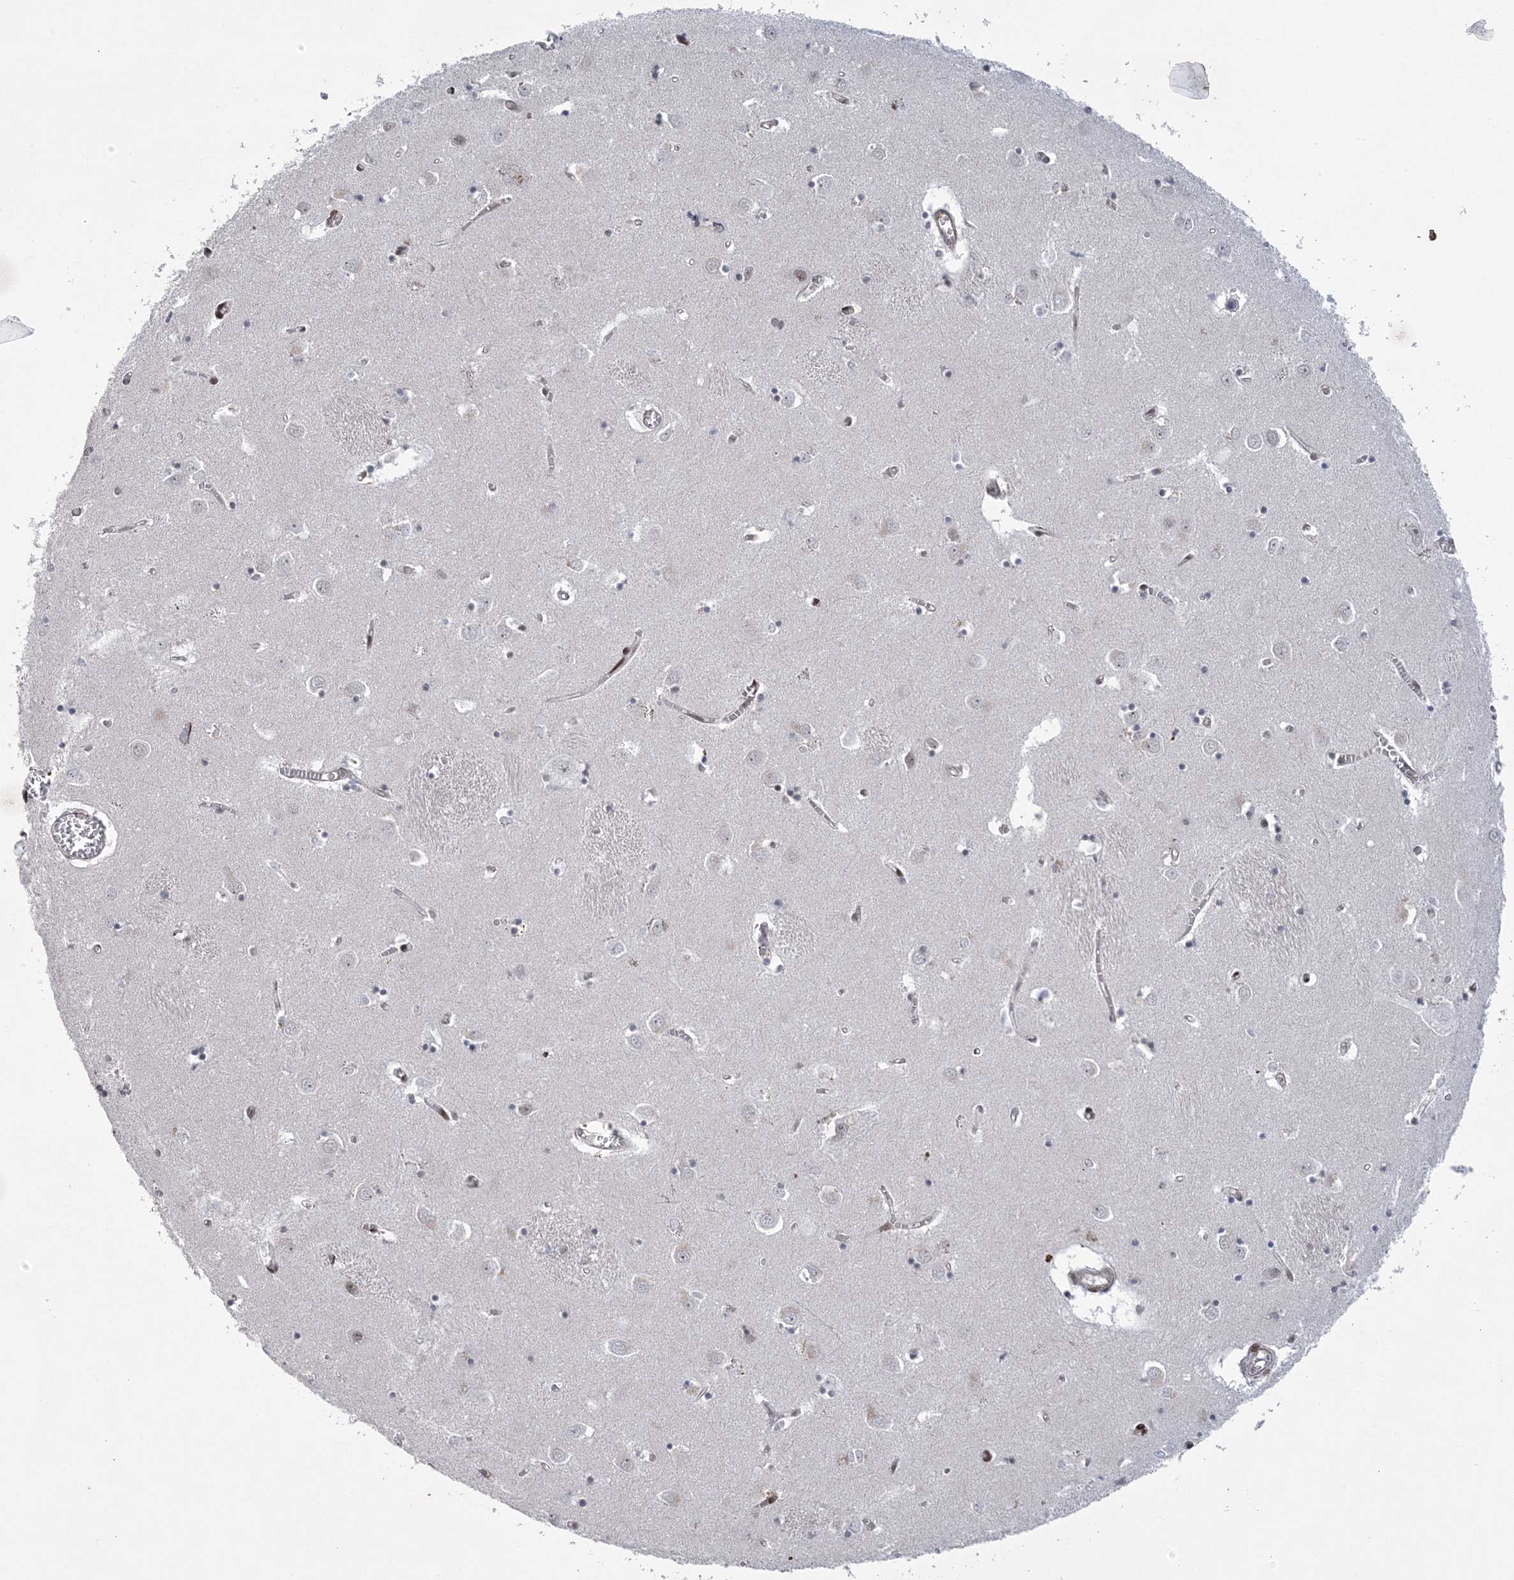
{"staining": {"intensity": "moderate", "quantity": "<25%", "location": "nuclear"}, "tissue": "caudate", "cell_type": "Glial cells", "image_type": "normal", "snomed": [{"axis": "morphology", "description": "Normal tissue, NOS"}, {"axis": "topography", "description": "Lateral ventricle wall"}], "caption": "Immunohistochemistry (IHC) micrograph of benign caudate stained for a protein (brown), which demonstrates low levels of moderate nuclear positivity in approximately <25% of glial cells.", "gene": "HOMEZ", "patient": {"sex": "male", "age": 70}}